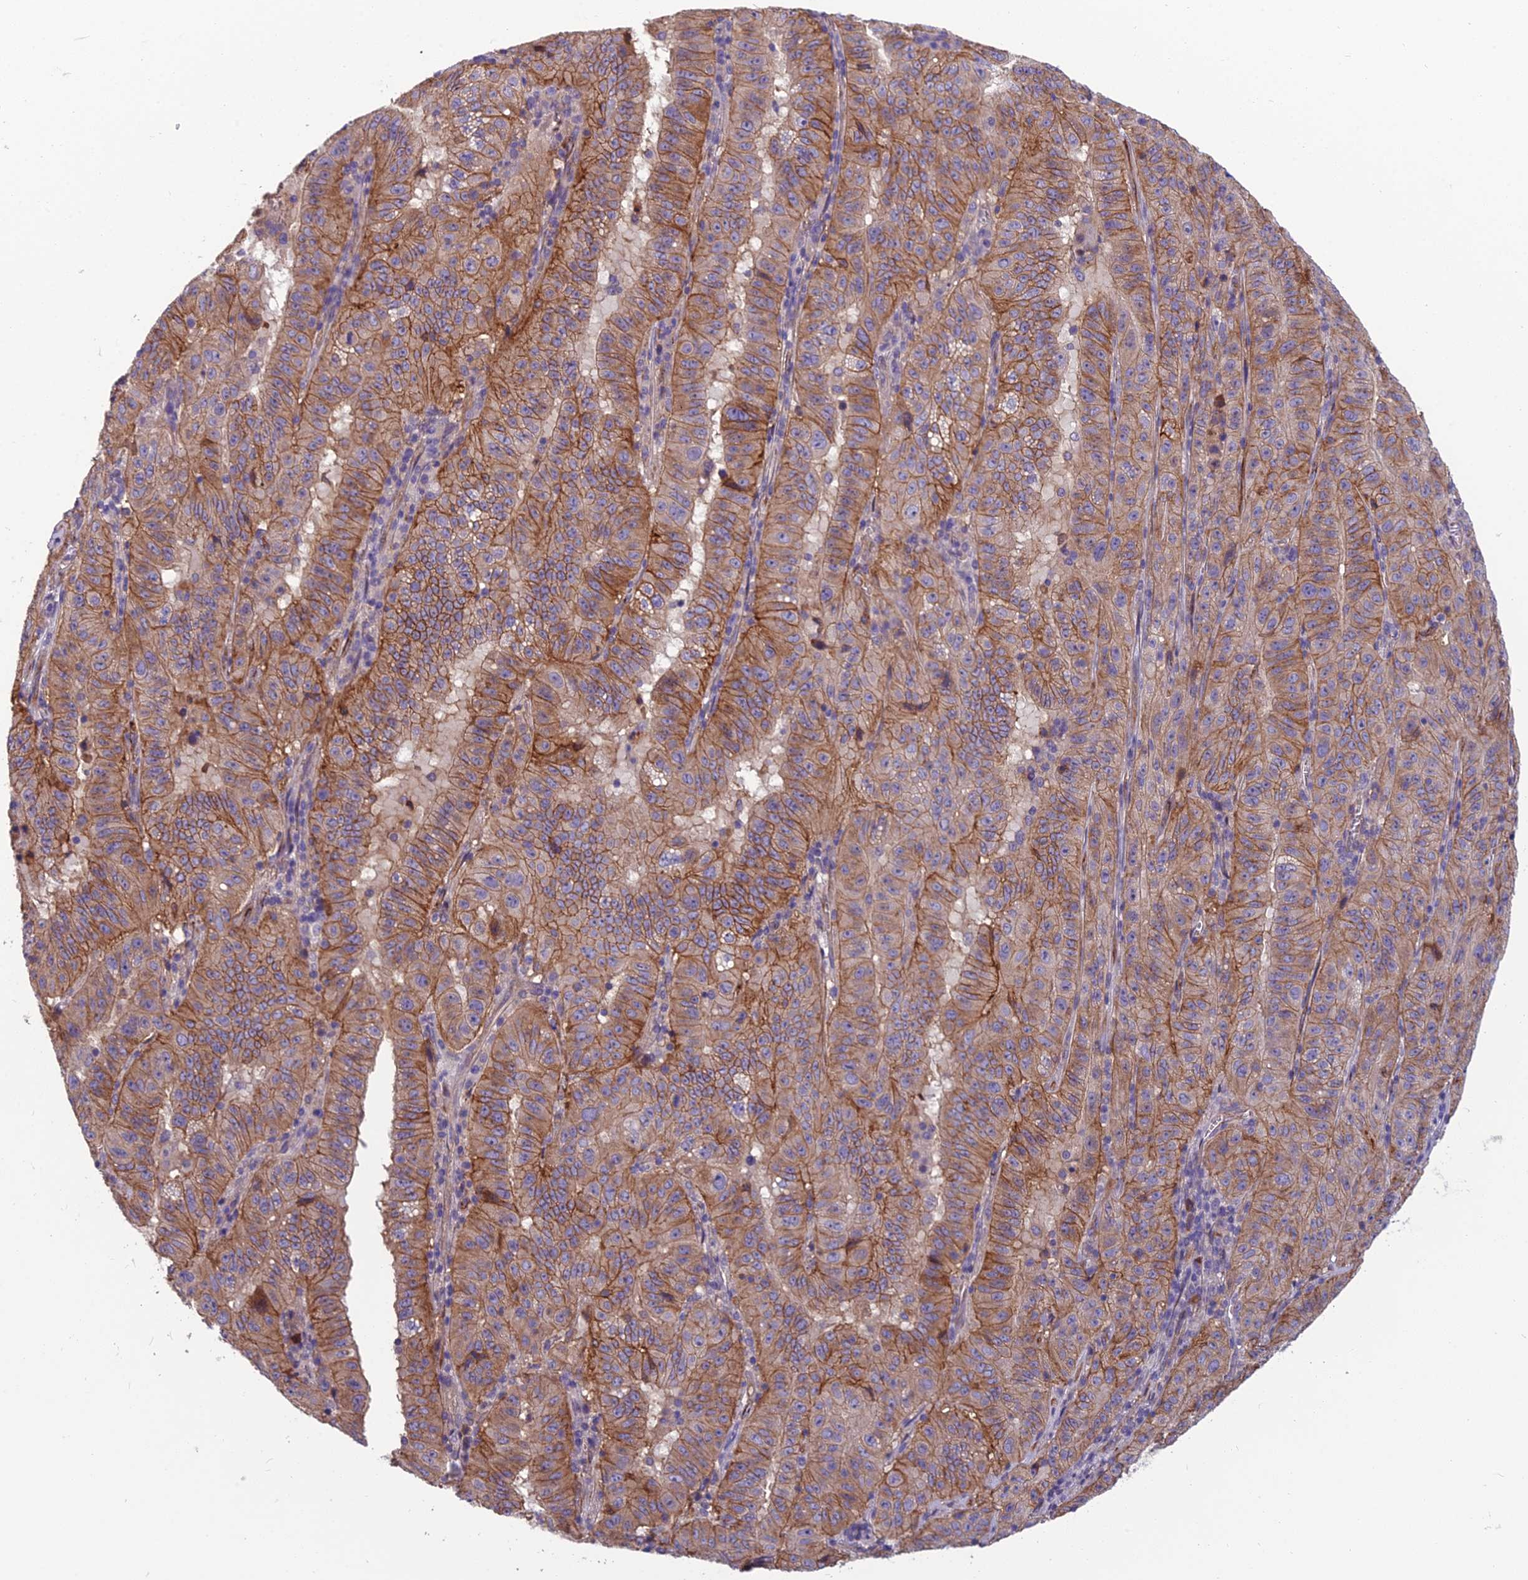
{"staining": {"intensity": "moderate", "quantity": ">75%", "location": "cytoplasmic/membranous"}, "tissue": "pancreatic cancer", "cell_type": "Tumor cells", "image_type": "cancer", "snomed": [{"axis": "morphology", "description": "Adenocarcinoma, NOS"}, {"axis": "topography", "description": "Pancreas"}], "caption": "Human pancreatic adenocarcinoma stained with a protein marker reveals moderate staining in tumor cells.", "gene": "TSPAN15", "patient": {"sex": "male", "age": 63}}